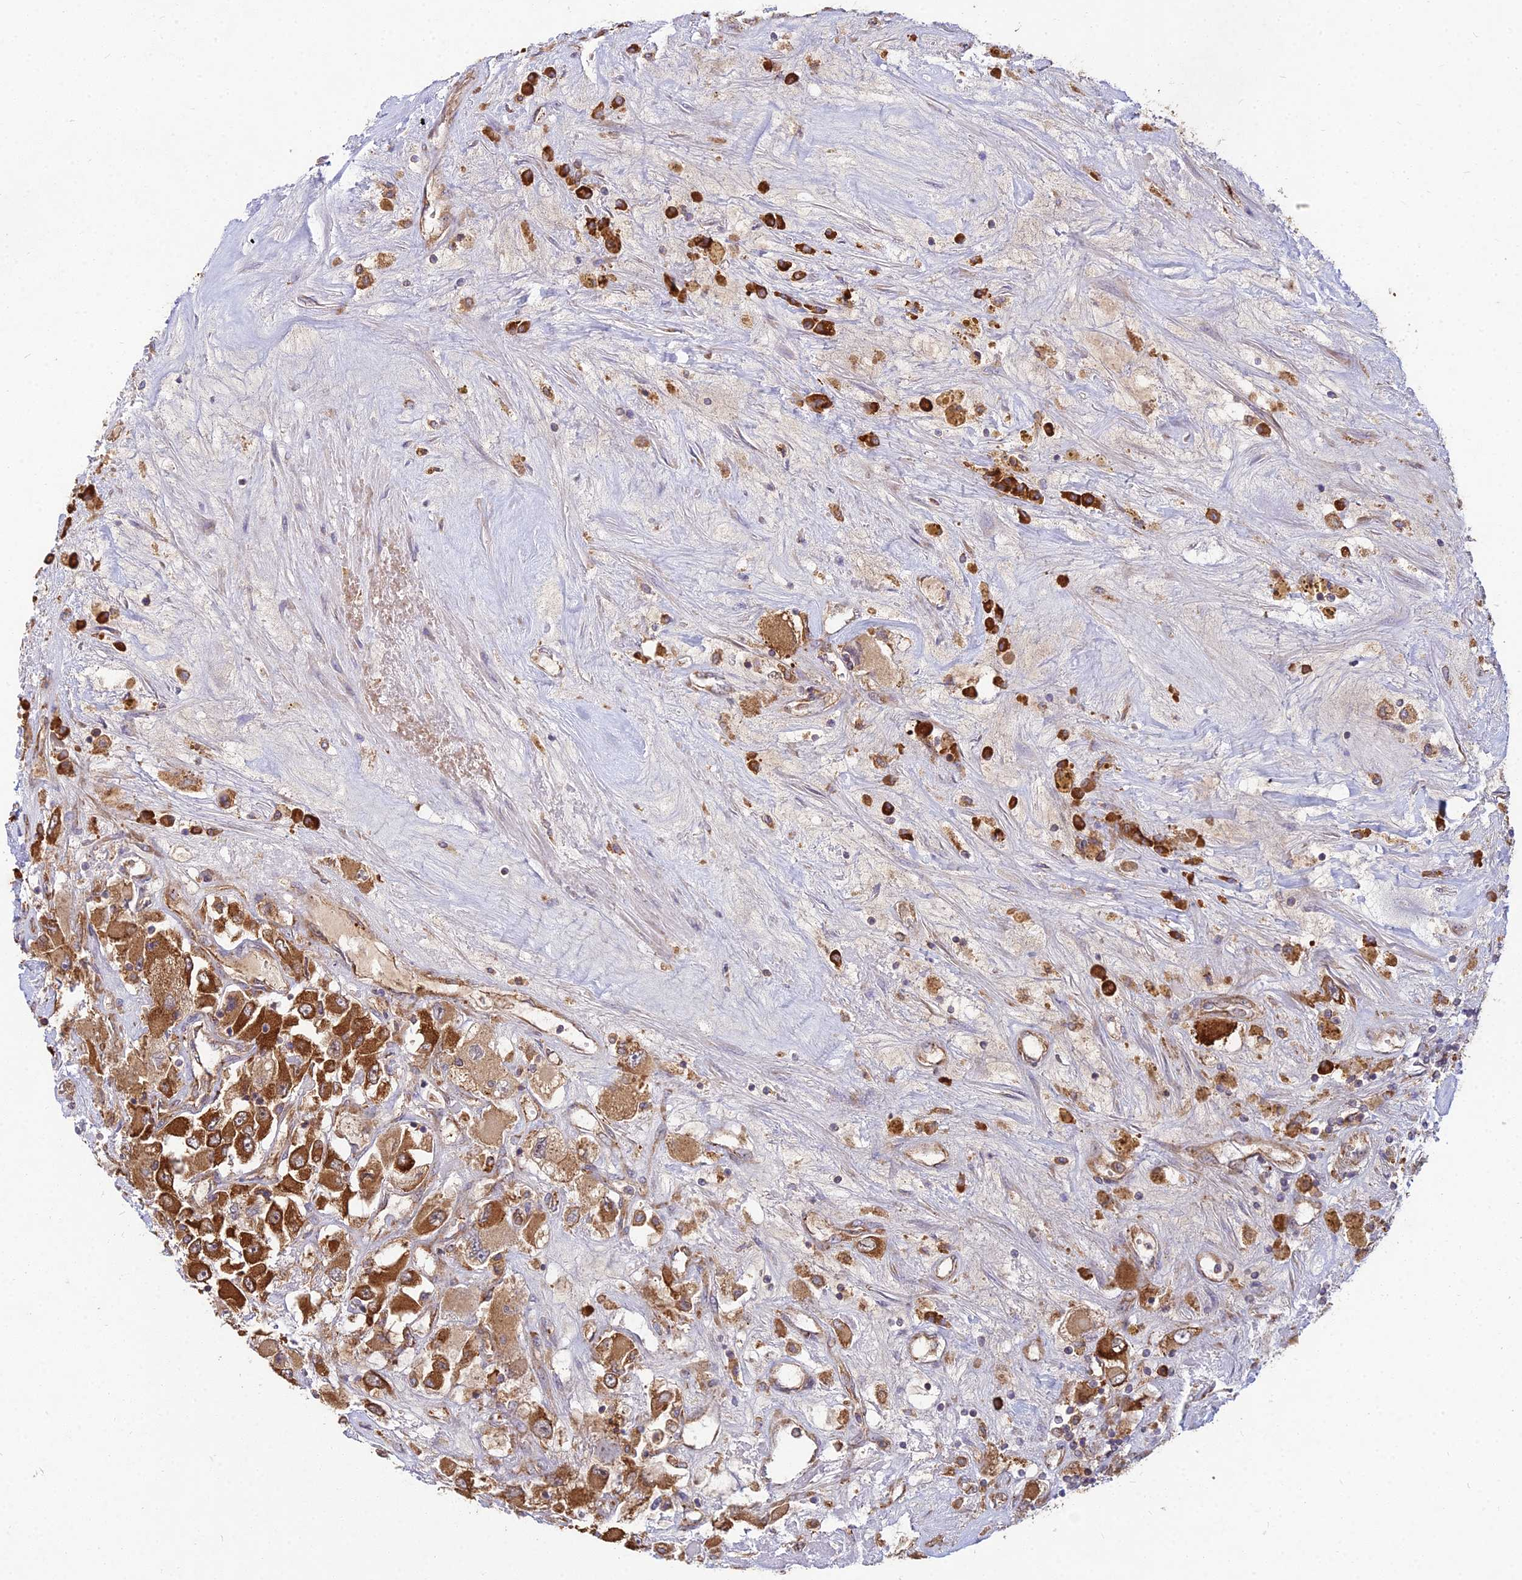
{"staining": {"intensity": "strong", "quantity": ">75%", "location": "cytoplasmic/membranous"}, "tissue": "renal cancer", "cell_type": "Tumor cells", "image_type": "cancer", "snomed": [{"axis": "morphology", "description": "Adenocarcinoma, NOS"}, {"axis": "topography", "description": "Kidney"}], "caption": "Immunohistochemistry (IHC) photomicrograph of human adenocarcinoma (renal) stained for a protein (brown), which displays high levels of strong cytoplasmic/membranous staining in about >75% of tumor cells.", "gene": "NXNL2", "patient": {"sex": "female", "age": 52}}